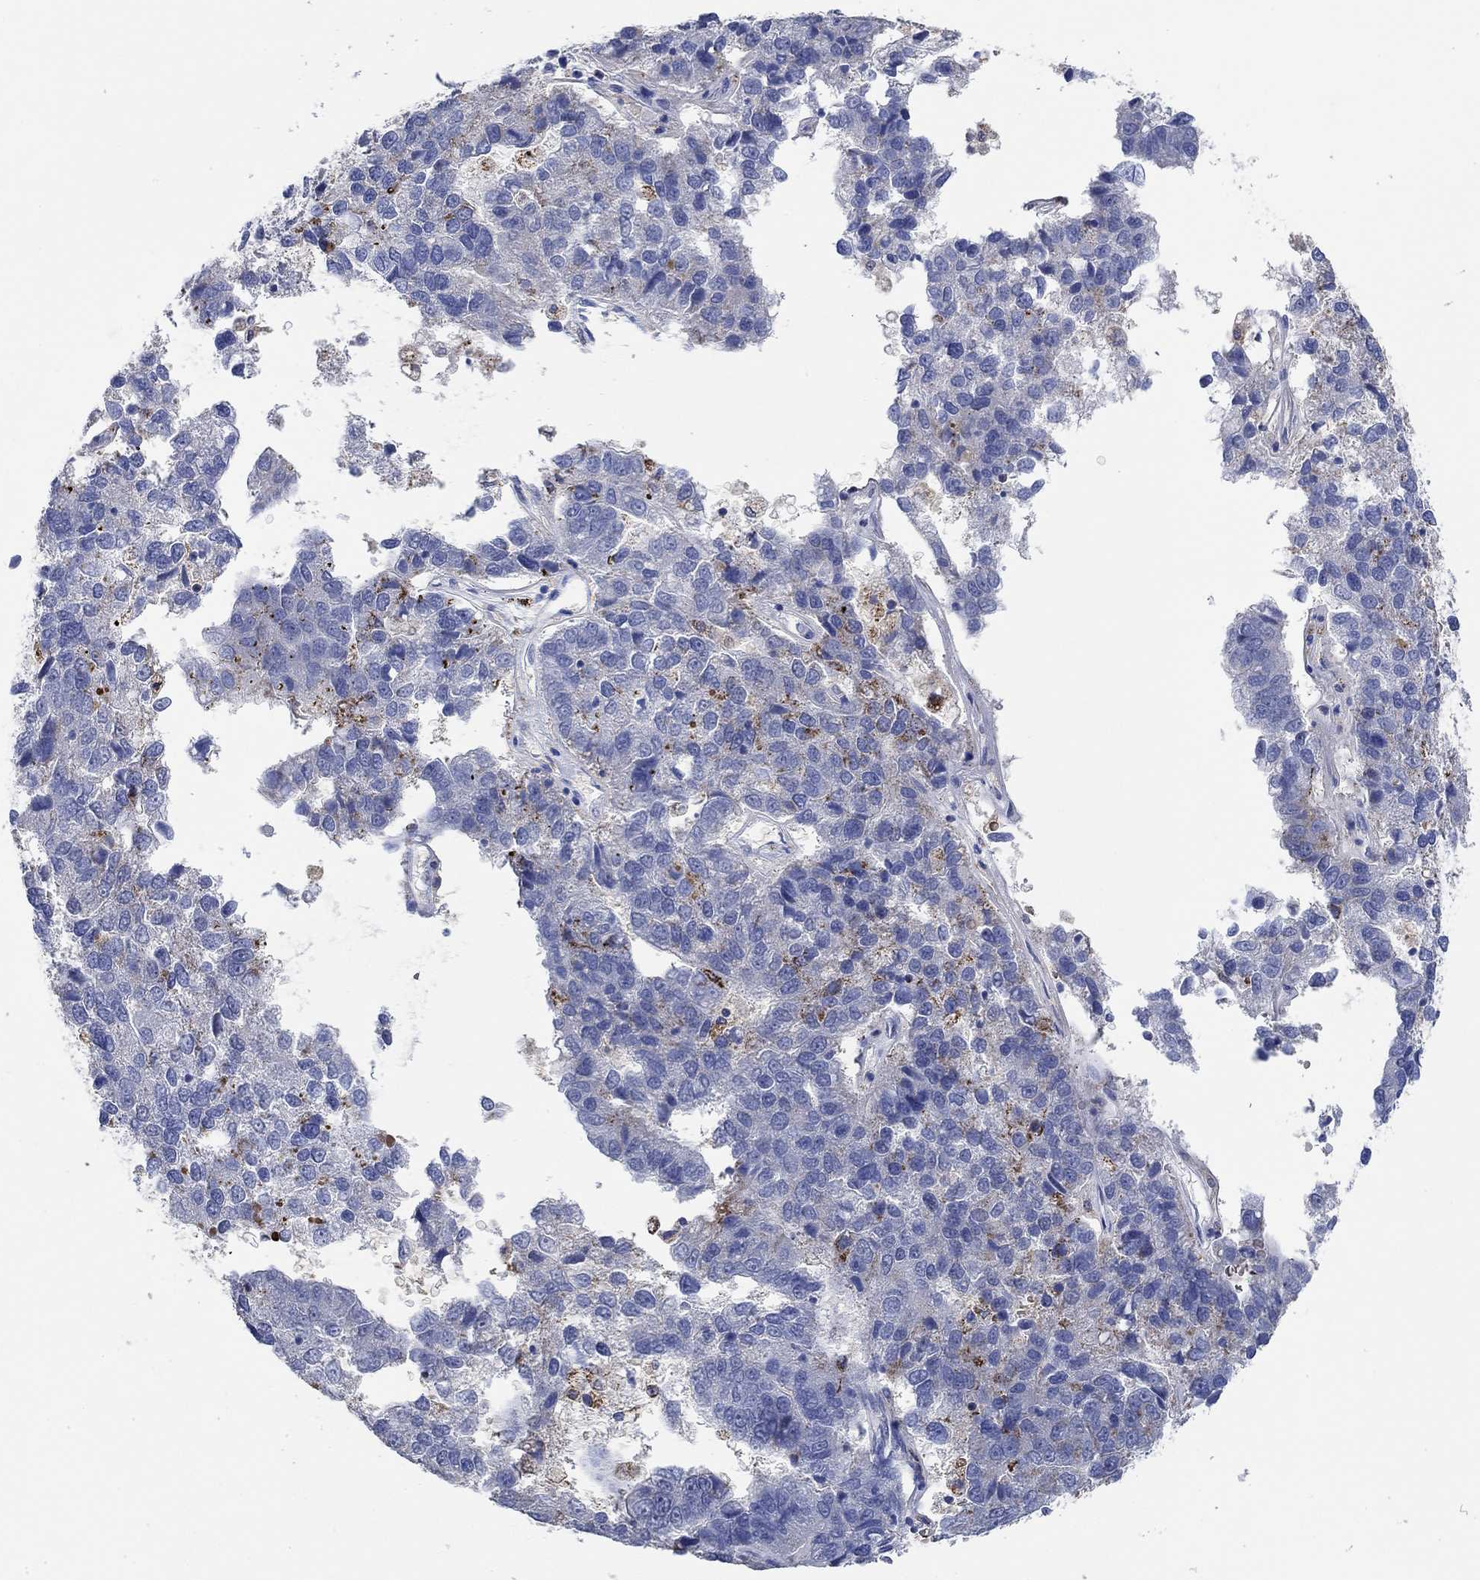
{"staining": {"intensity": "negative", "quantity": "none", "location": "none"}, "tissue": "pancreatic cancer", "cell_type": "Tumor cells", "image_type": "cancer", "snomed": [{"axis": "morphology", "description": "Adenocarcinoma, NOS"}, {"axis": "topography", "description": "Pancreas"}], "caption": "The photomicrograph reveals no significant staining in tumor cells of pancreatic adenocarcinoma. Brightfield microscopy of IHC stained with DAB (3,3'-diaminobenzidine) (brown) and hematoxylin (blue), captured at high magnification.", "gene": "MPP1", "patient": {"sex": "female", "age": 61}}